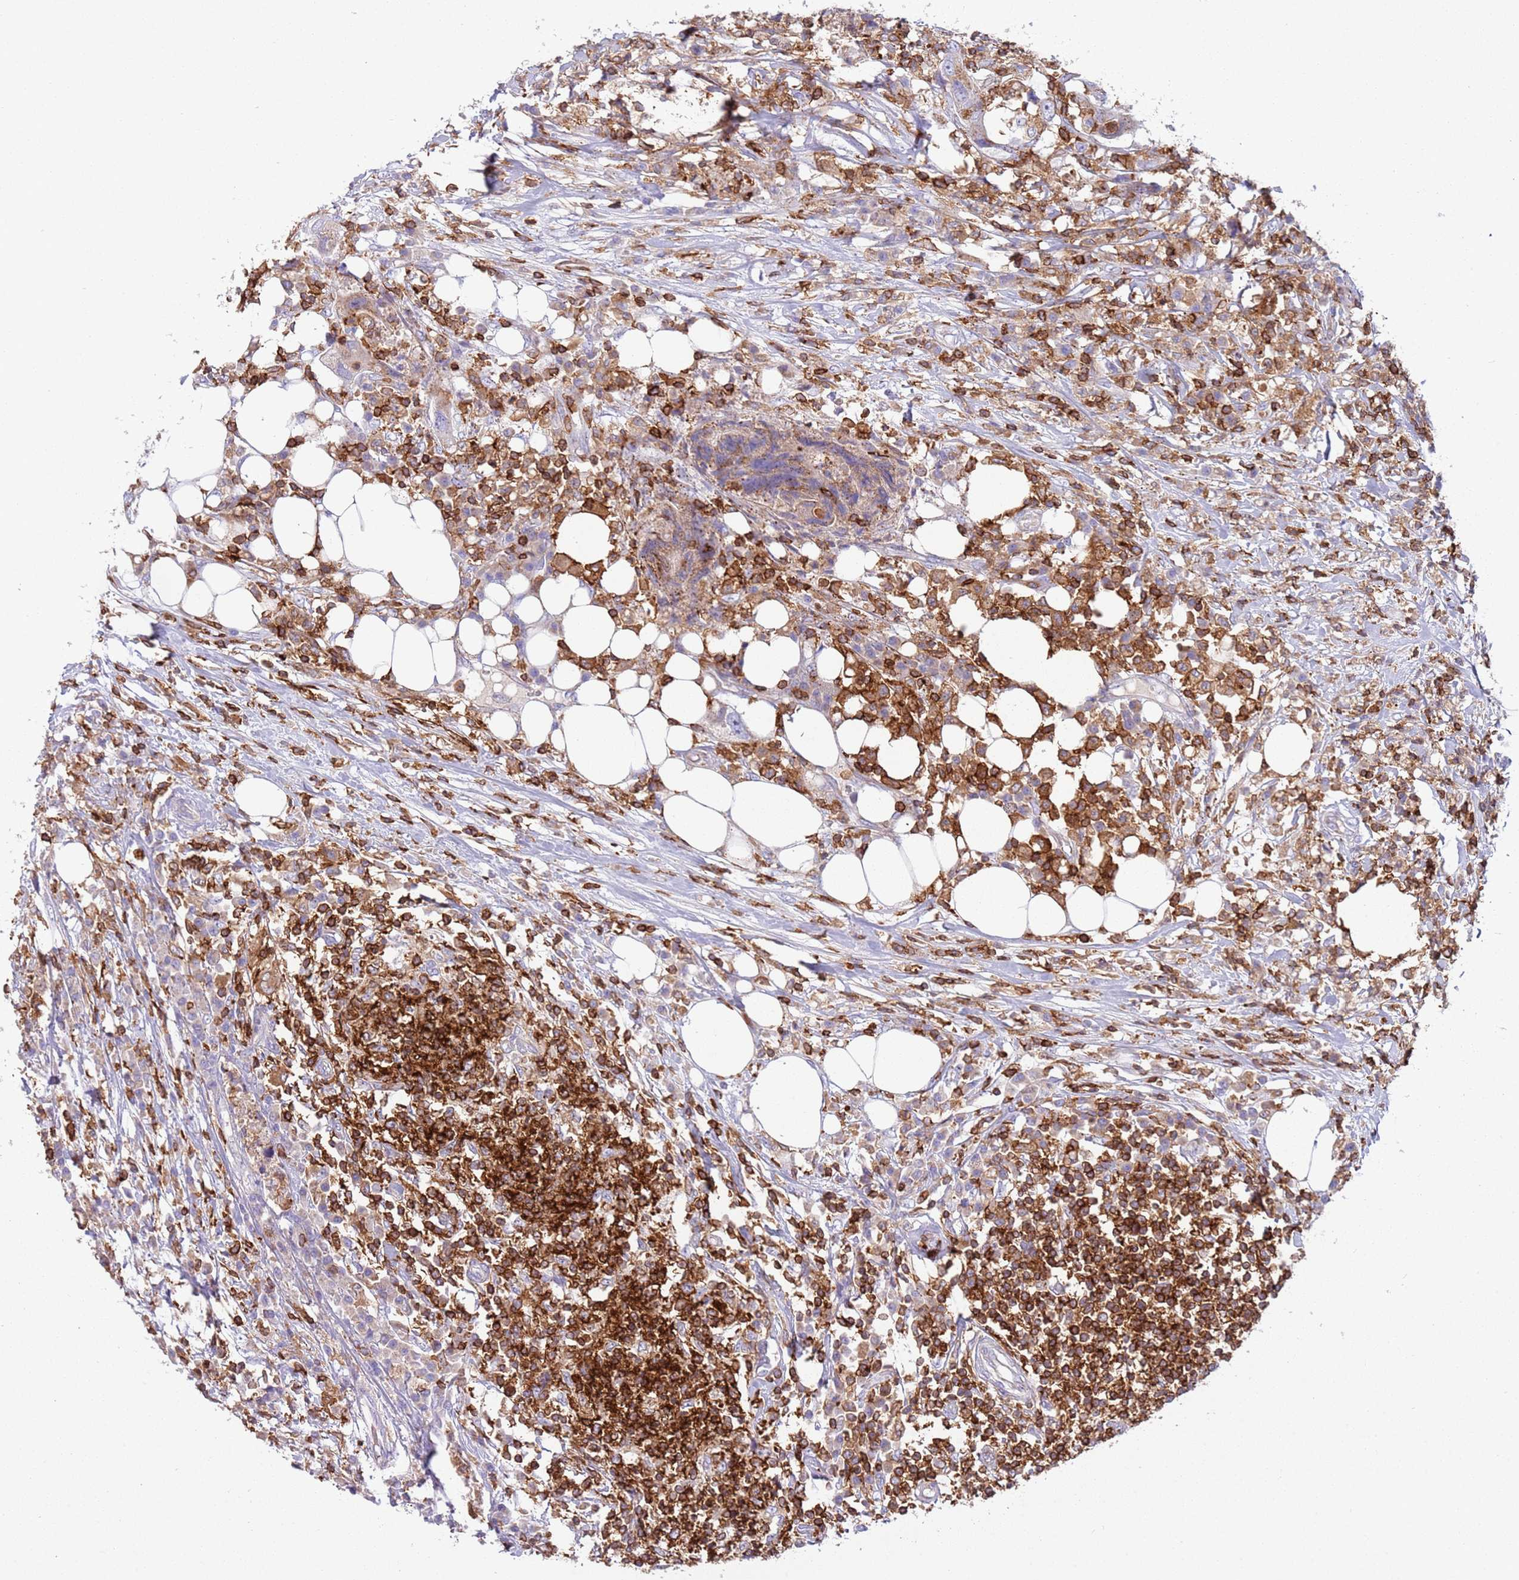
{"staining": {"intensity": "strong", "quantity": "25%-75%", "location": "cytoplasmic/membranous"}, "tissue": "colorectal cancer", "cell_type": "Tumor cells", "image_type": "cancer", "snomed": [{"axis": "morphology", "description": "Adenocarcinoma, NOS"}, {"axis": "topography", "description": "Colon"}], "caption": "A histopathology image showing strong cytoplasmic/membranous expression in approximately 25%-75% of tumor cells in colorectal cancer (adenocarcinoma), as visualized by brown immunohistochemical staining.", "gene": "TTPAL", "patient": {"sex": "male", "age": 71}}